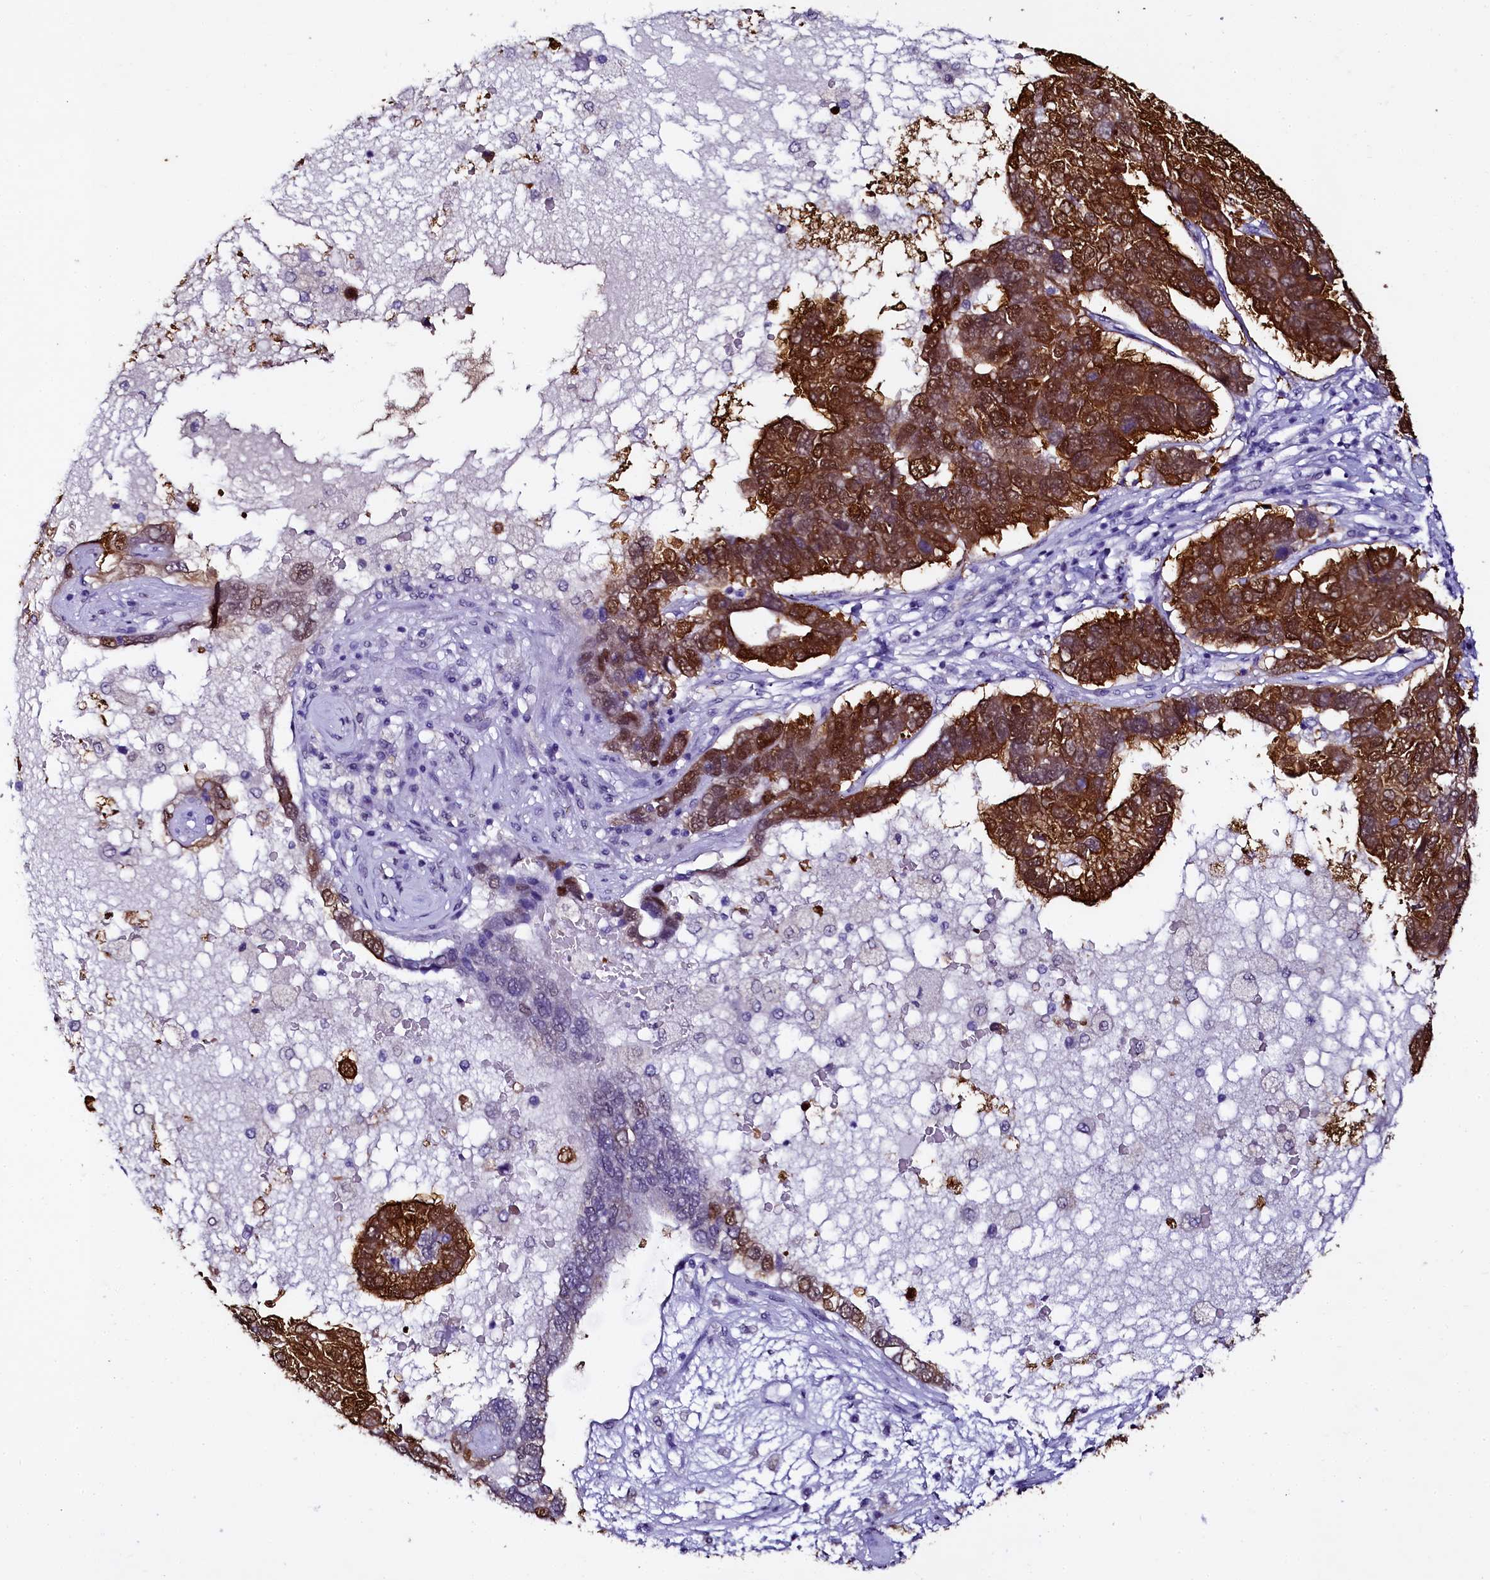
{"staining": {"intensity": "strong", "quantity": ">75%", "location": "cytoplasmic/membranous,nuclear"}, "tissue": "pancreatic cancer", "cell_type": "Tumor cells", "image_type": "cancer", "snomed": [{"axis": "morphology", "description": "Adenocarcinoma, NOS"}, {"axis": "topography", "description": "Pancreas"}], "caption": "Strong cytoplasmic/membranous and nuclear positivity is identified in approximately >75% of tumor cells in pancreatic cancer.", "gene": "SORD", "patient": {"sex": "female", "age": 61}}